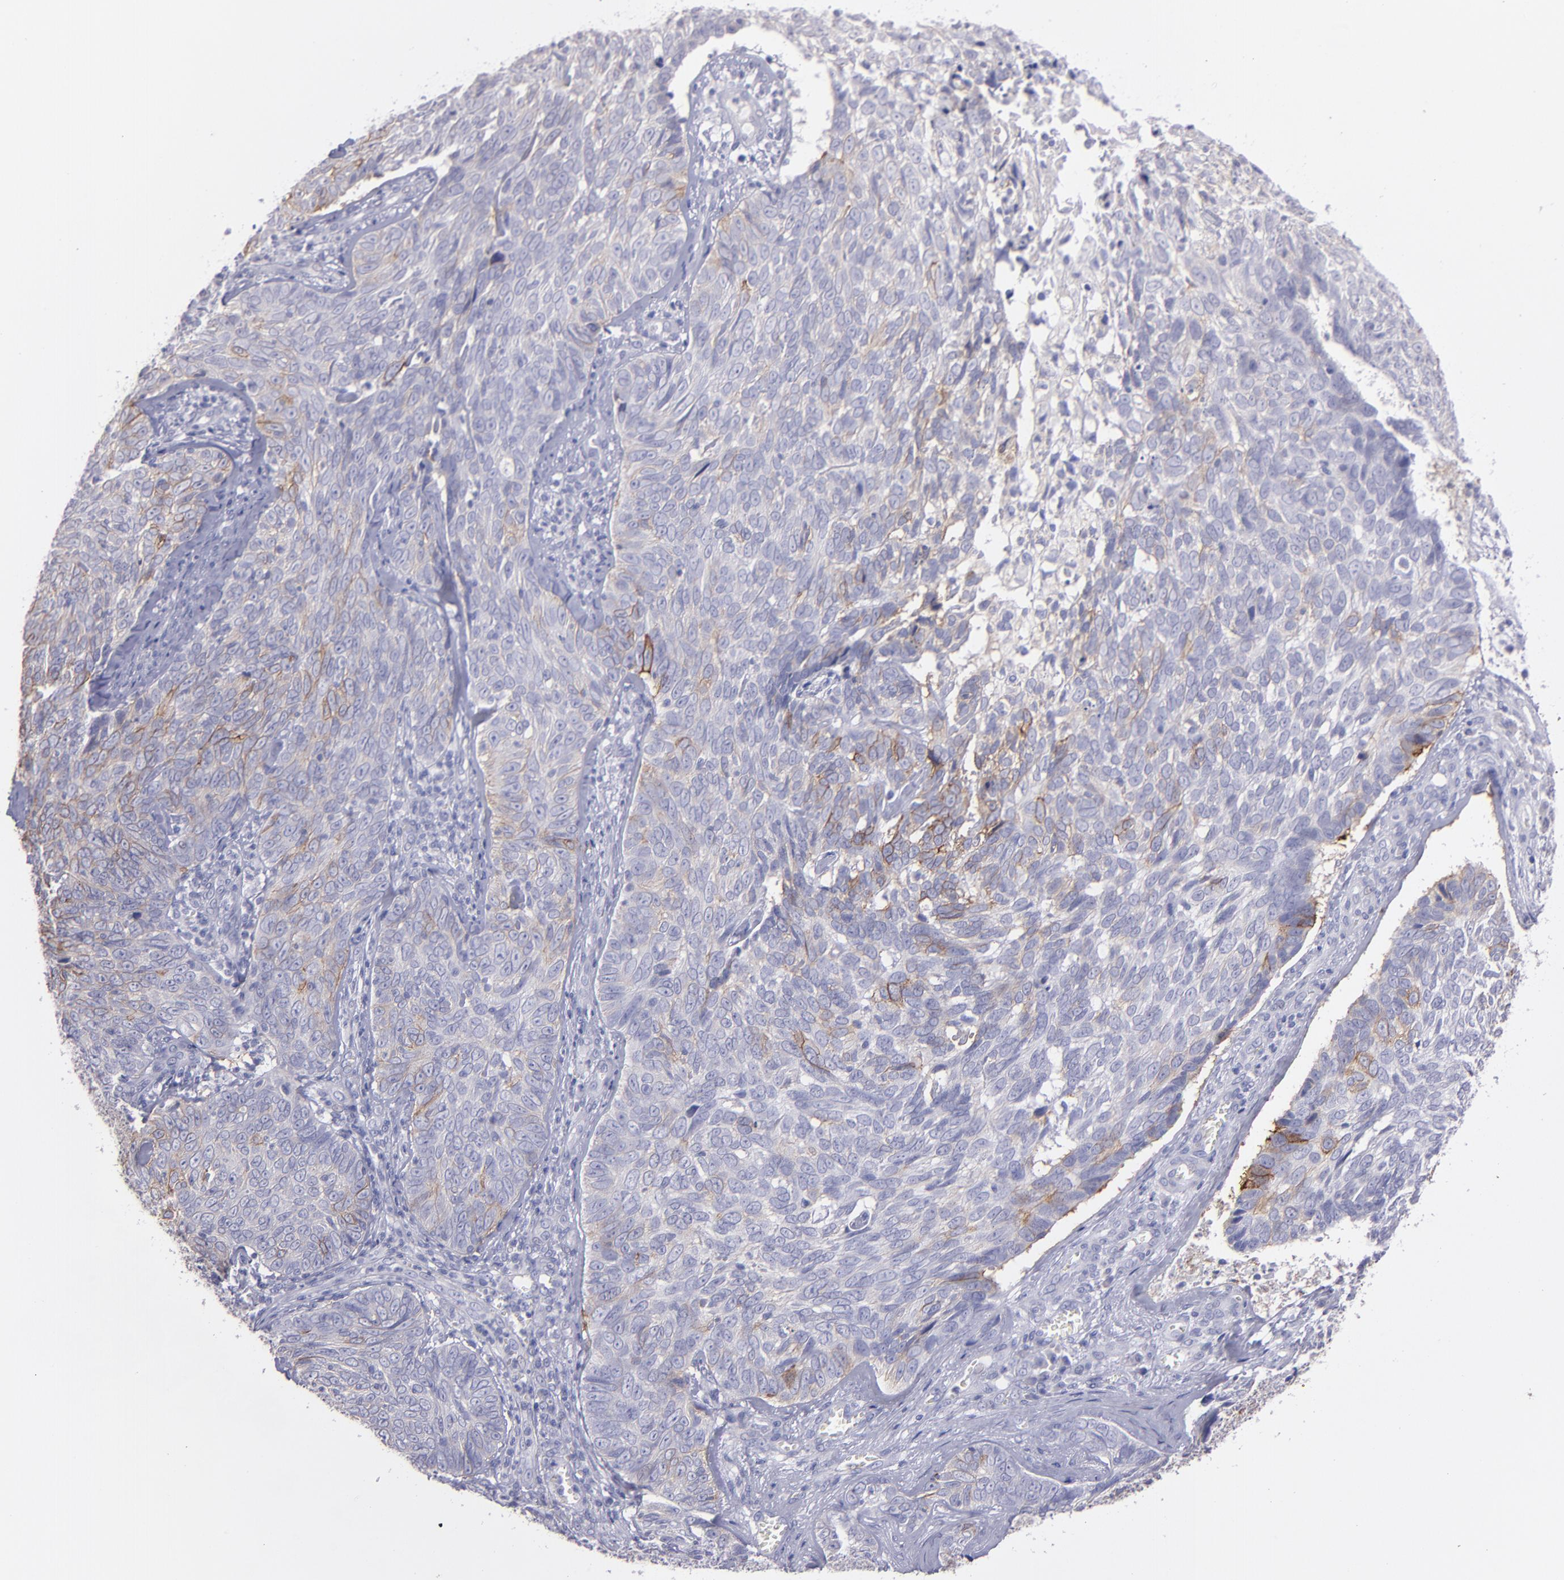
{"staining": {"intensity": "negative", "quantity": "none", "location": "none"}, "tissue": "skin cancer", "cell_type": "Tumor cells", "image_type": "cancer", "snomed": [{"axis": "morphology", "description": "Basal cell carcinoma"}, {"axis": "topography", "description": "Skin"}], "caption": "The photomicrograph displays no staining of tumor cells in skin cancer.", "gene": "SNAP25", "patient": {"sex": "male", "age": 72}}